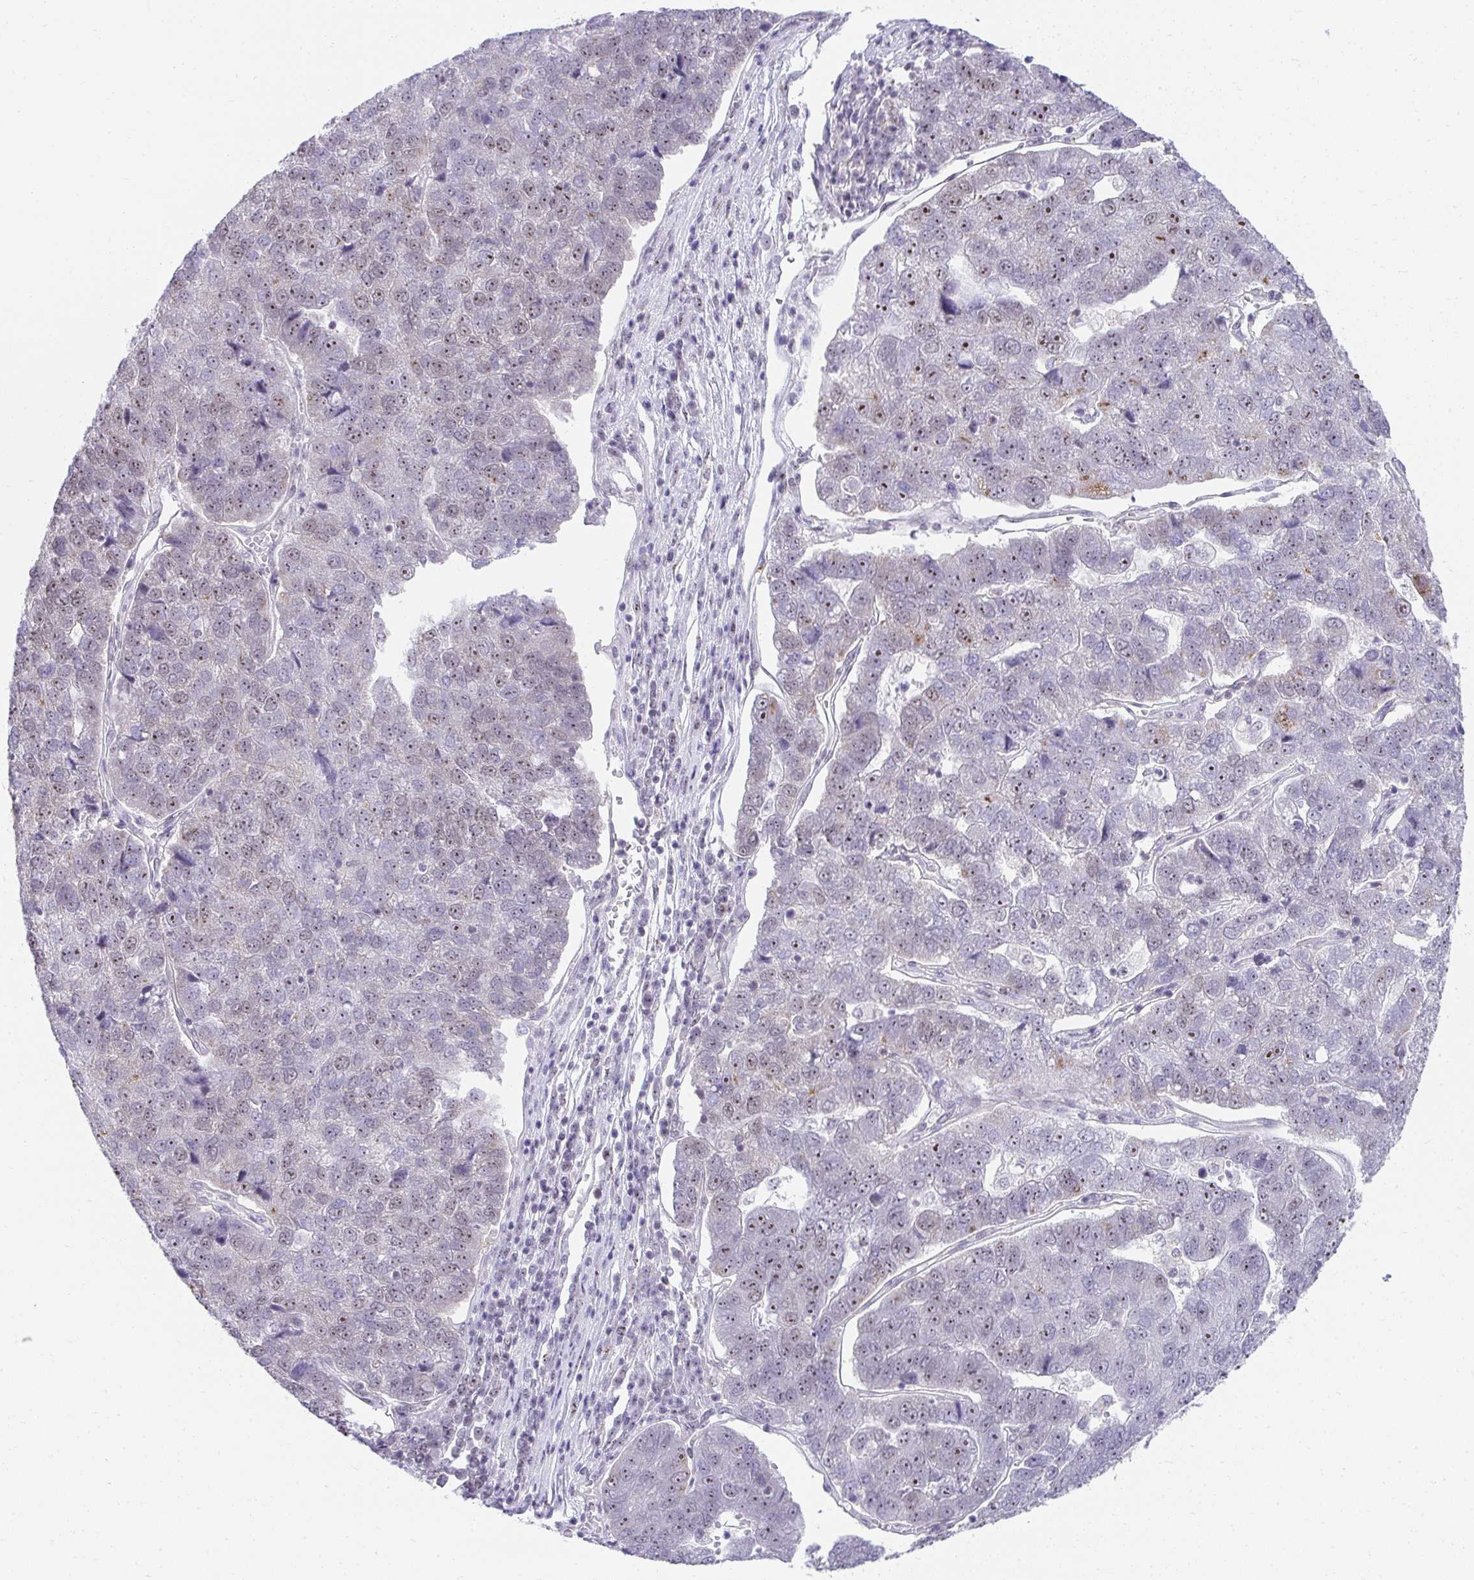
{"staining": {"intensity": "moderate", "quantity": "<25%", "location": "nuclear"}, "tissue": "pancreatic cancer", "cell_type": "Tumor cells", "image_type": "cancer", "snomed": [{"axis": "morphology", "description": "Adenocarcinoma, NOS"}, {"axis": "topography", "description": "Pancreas"}], "caption": "Immunohistochemical staining of pancreatic adenocarcinoma shows low levels of moderate nuclear expression in about <25% of tumor cells.", "gene": "HIRA", "patient": {"sex": "female", "age": 61}}